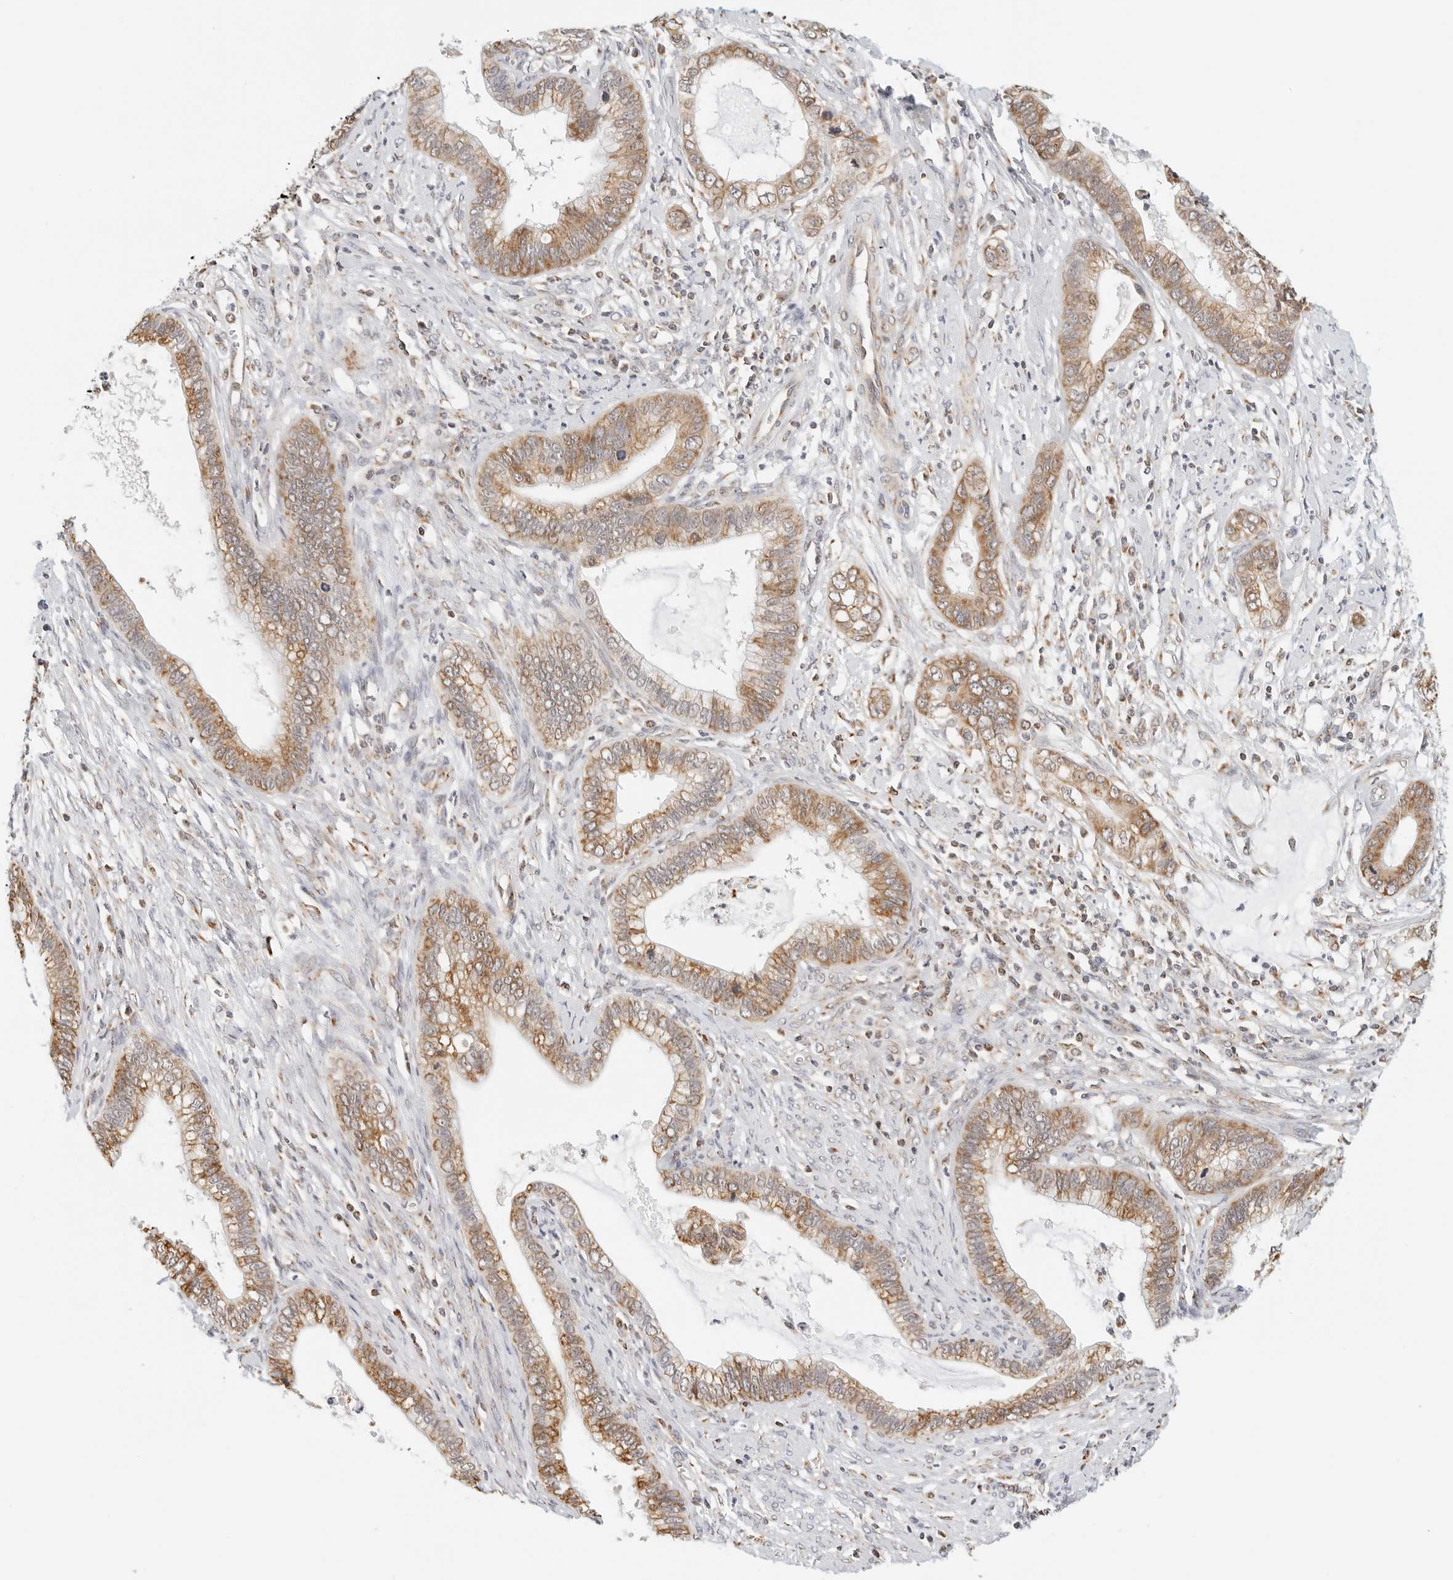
{"staining": {"intensity": "moderate", "quantity": ">75%", "location": "cytoplasmic/membranous"}, "tissue": "cervical cancer", "cell_type": "Tumor cells", "image_type": "cancer", "snomed": [{"axis": "morphology", "description": "Adenocarcinoma, NOS"}, {"axis": "topography", "description": "Cervix"}], "caption": "Immunohistochemistry (IHC) photomicrograph of cervical cancer (adenocarcinoma) stained for a protein (brown), which demonstrates medium levels of moderate cytoplasmic/membranous expression in approximately >75% of tumor cells.", "gene": "ATL1", "patient": {"sex": "female", "age": 44}}